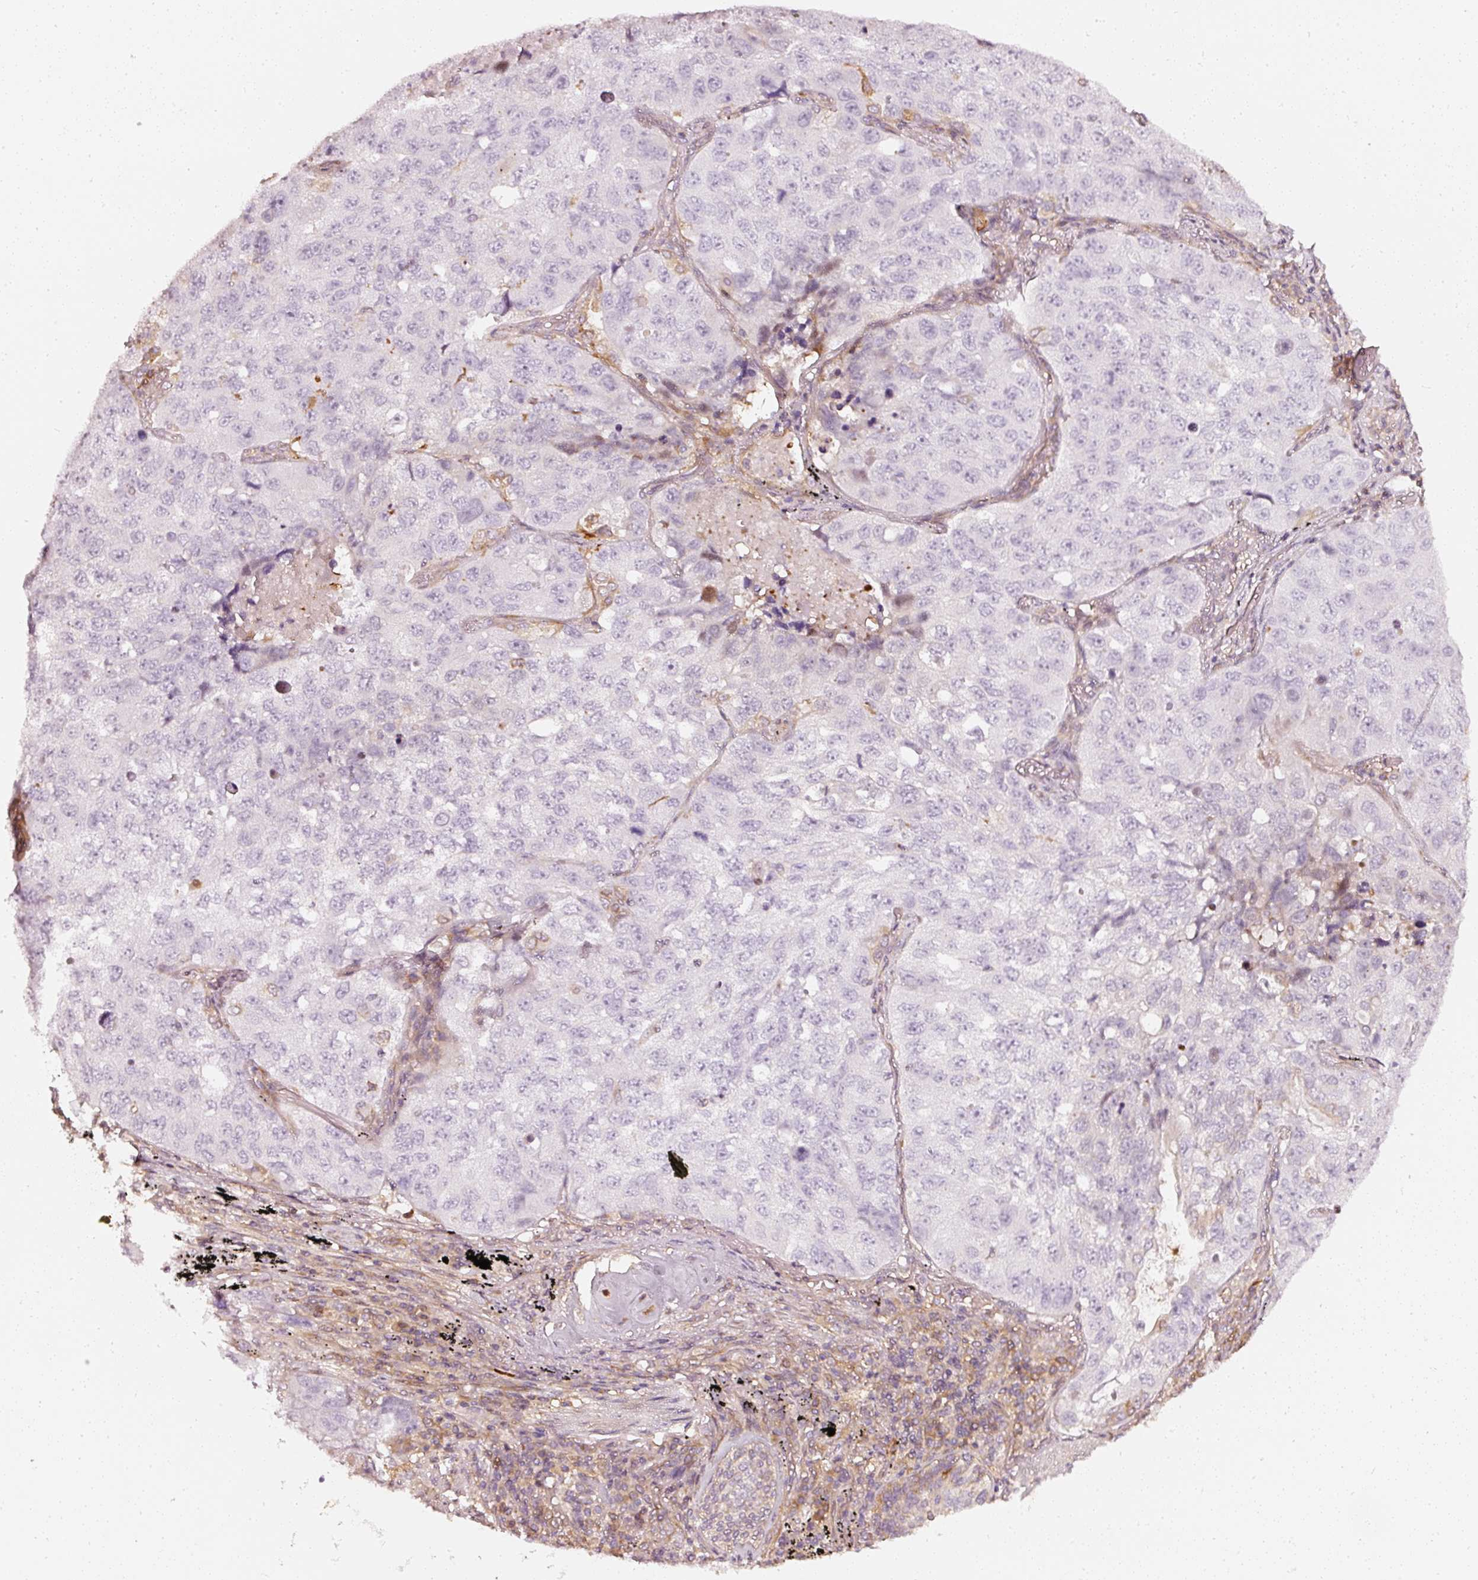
{"staining": {"intensity": "negative", "quantity": "none", "location": "none"}, "tissue": "lung cancer", "cell_type": "Tumor cells", "image_type": "cancer", "snomed": [{"axis": "morphology", "description": "Squamous cell carcinoma, NOS"}, {"axis": "topography", "description": "Lung"}], "caption": "Human squamous cell carcinoma (lung) stained for a protein using IHC displays no expression in tumor cells.", "gene": "ASMTL", "patient": {"sex": "male", "age": 60}}